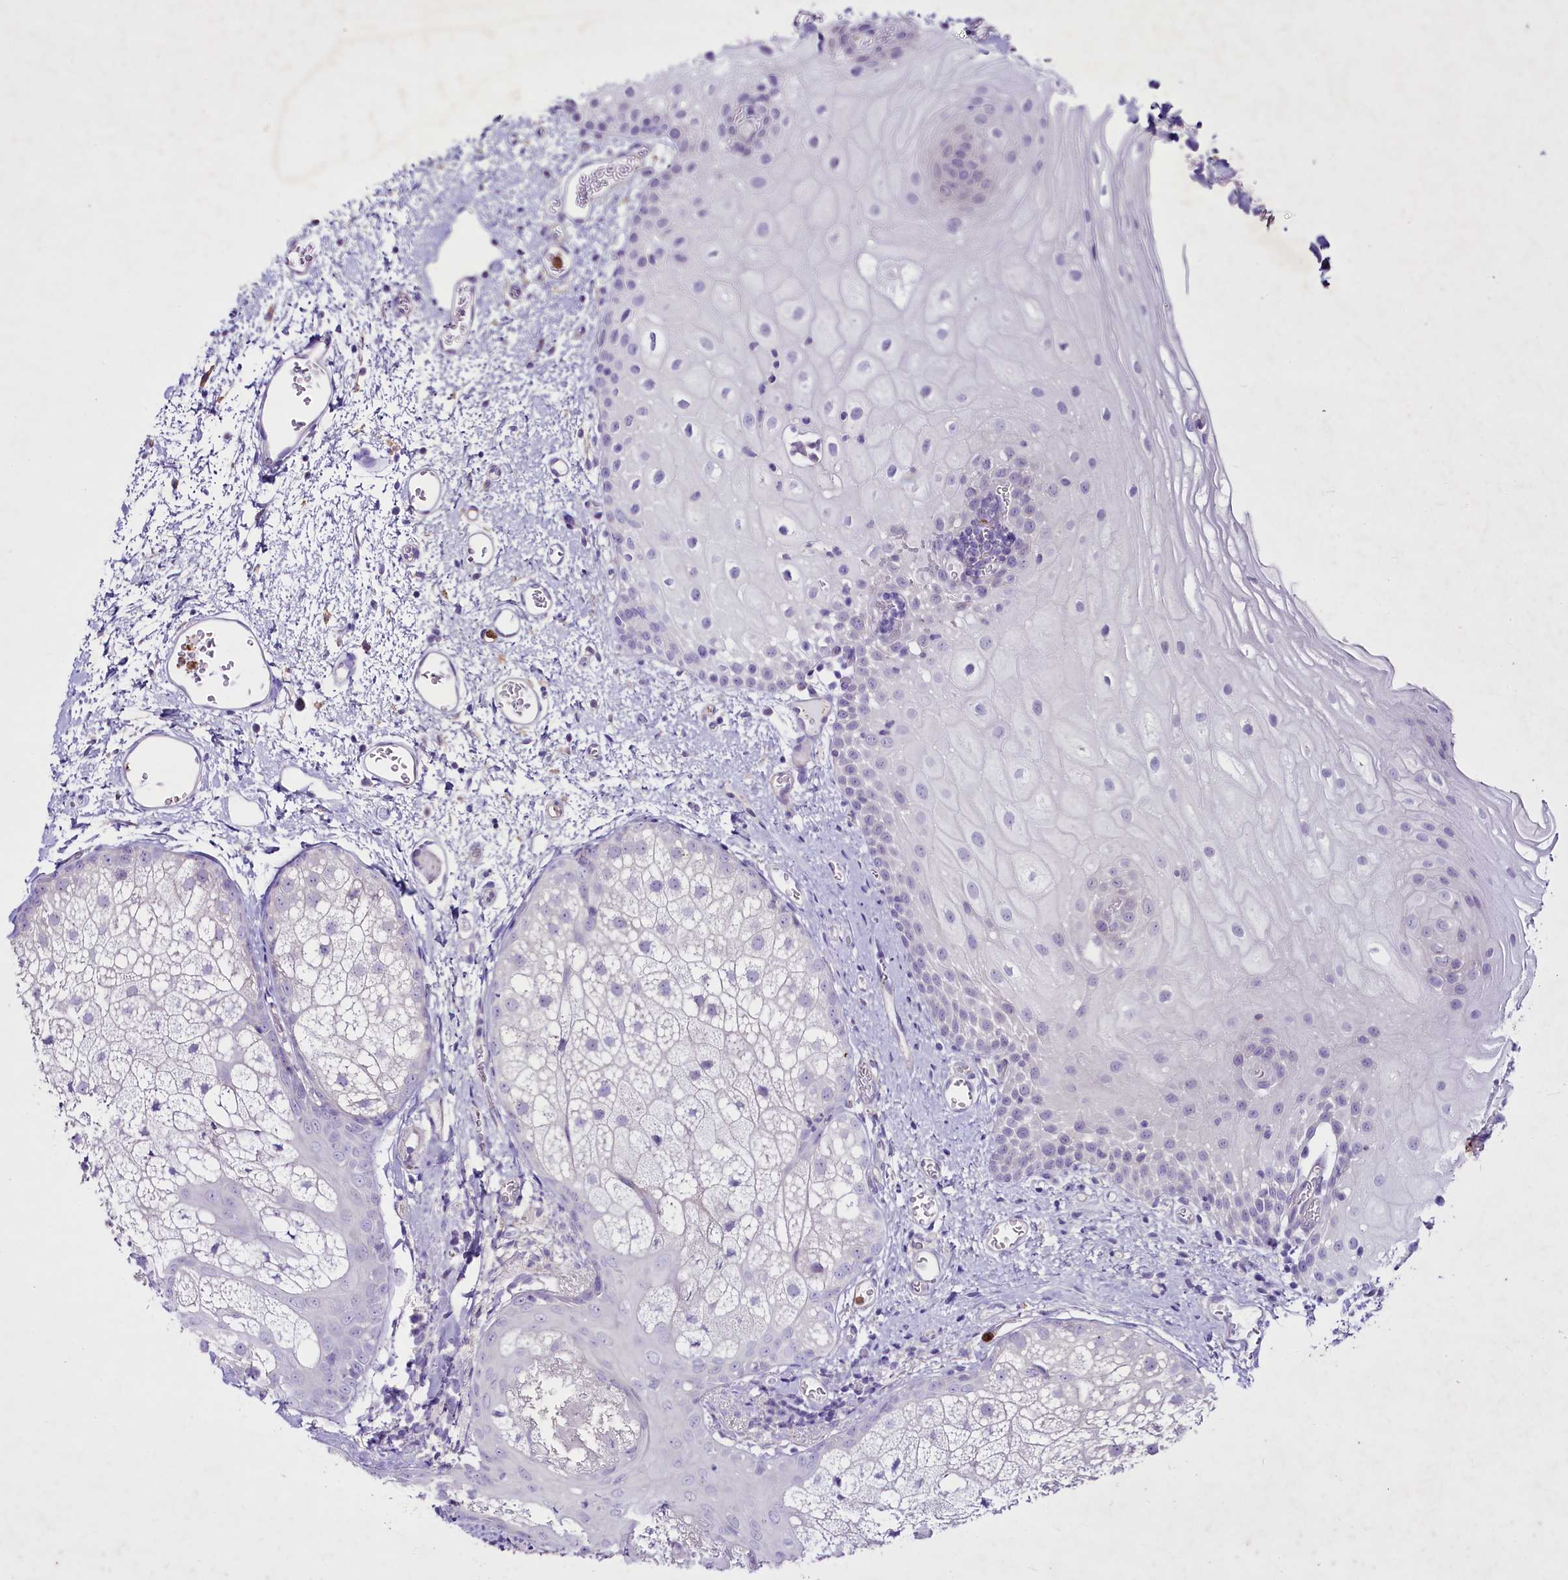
{"staining": {"intensity": "negative", "quantity": "none", "location": "none"}, "tissue": "oral mucosa", "cell_type": "Squamous epithelial cells", "image_type": "normal", "snomed": [{"axis": "morphology", "description": "Normal tissue, NOS"}, {"axis": "morphology", "description": "Squamous cell carcinoma, NOS"}, {"axis": "topography", "description": "Oral tissue"}, {"axis": "topography", "description": "Head-Neck"}], "caption": "Squamous epithelial cells show no significant positivity in unremarkable oral mucosa. The staining is performed using DAB brown chromogen with nuclei counter-stained in using hematoxylin.", "gene": "FAM209B", "patient": {"sex": "female", "age": 70}}